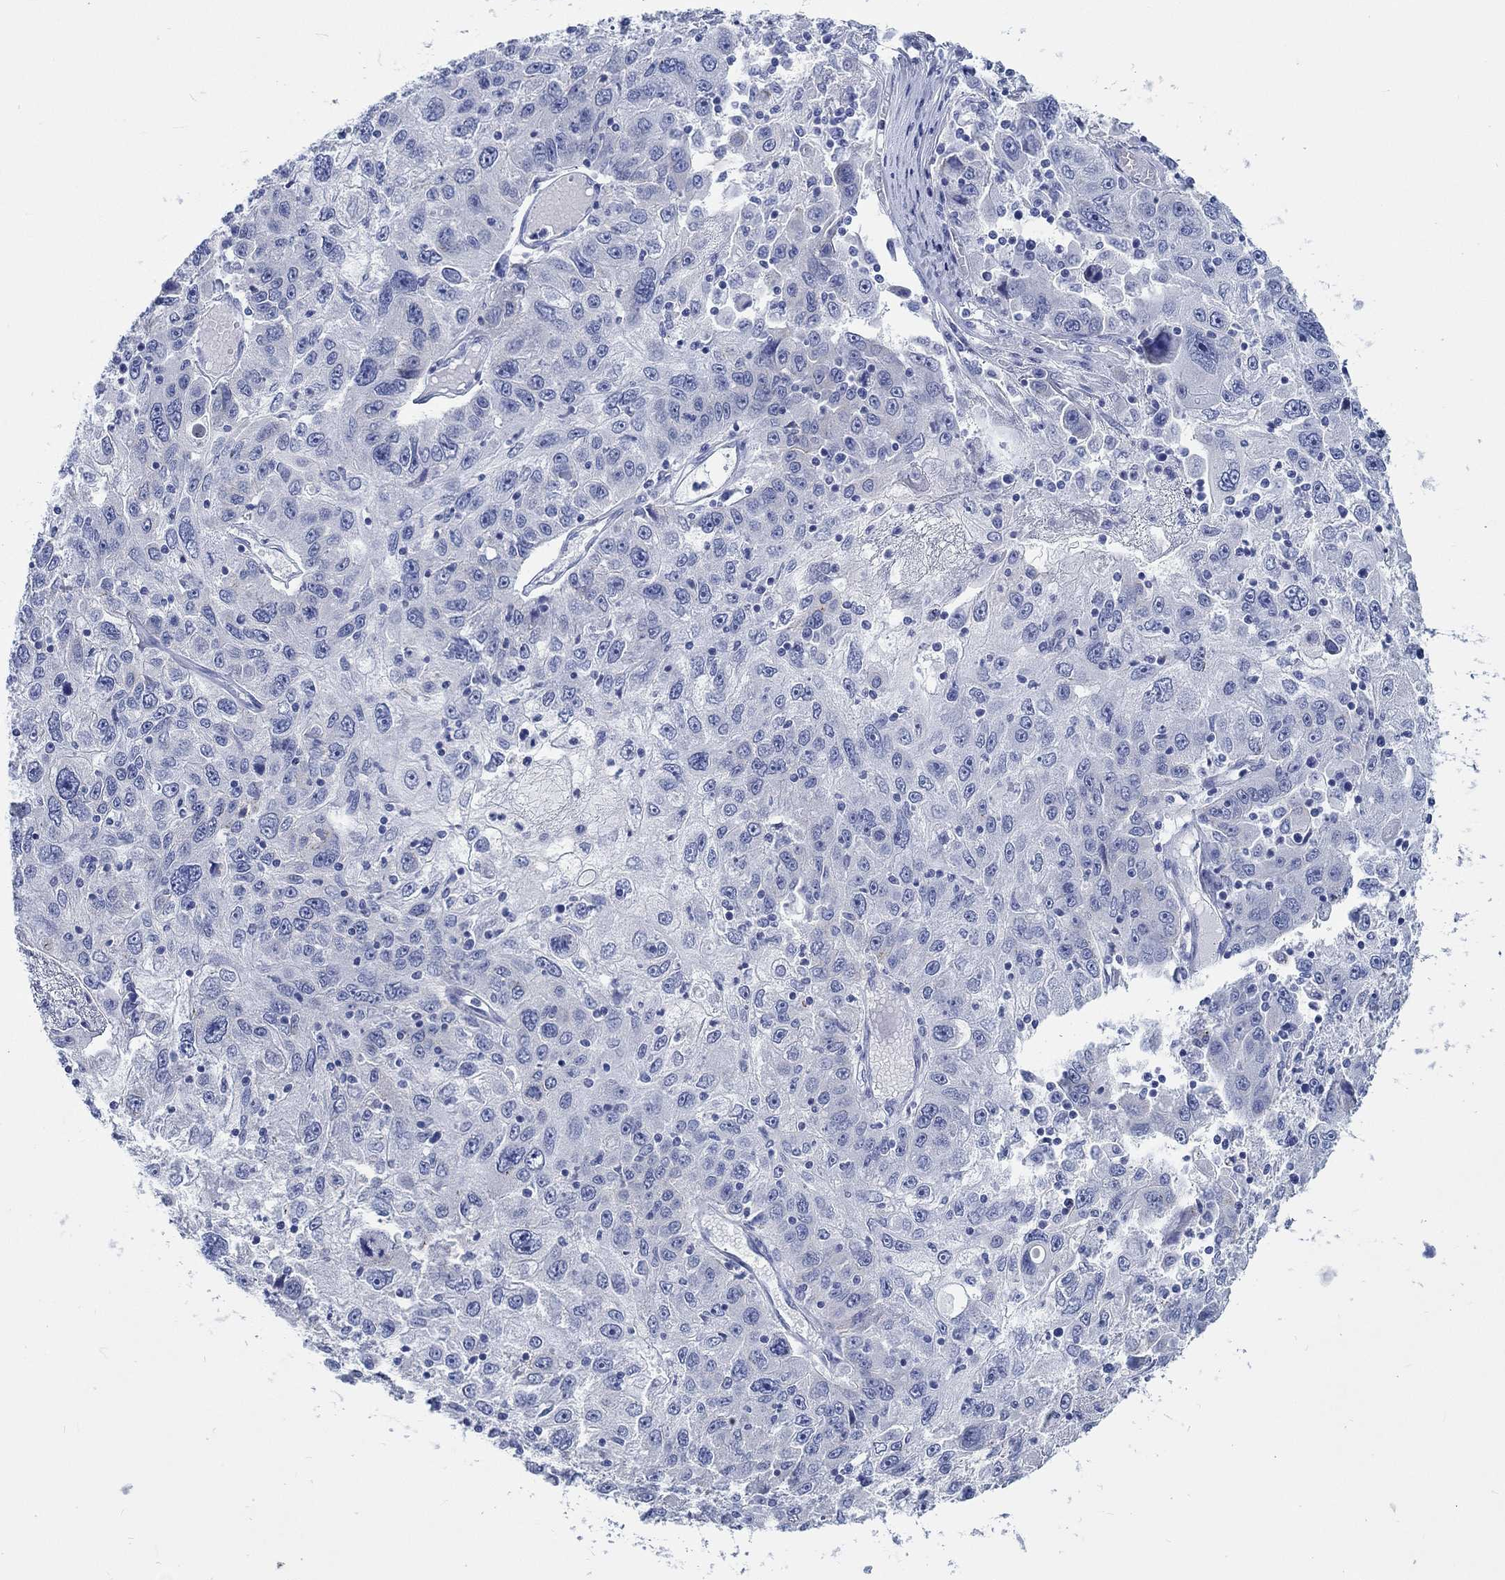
{"staining": {"intensity": "negative", "quantity": "none", "location": "none"}, "tissue": "stomach cancer", "cell_type": "Tumor cells", "image_type": "cancer", "snomed": [{"axis": "morphology", "description": "Adenocarcinoma, NOS"}, {"axis": "topography", "description": "Stomach"}], "caption": "Immunohistochemistry (IHC) image of stomach cancer stained for a protein (brown), which exhibits no expression in tumor cells.", "gene": "RD3L", "patient": {"sex": "male", "age": 56}}